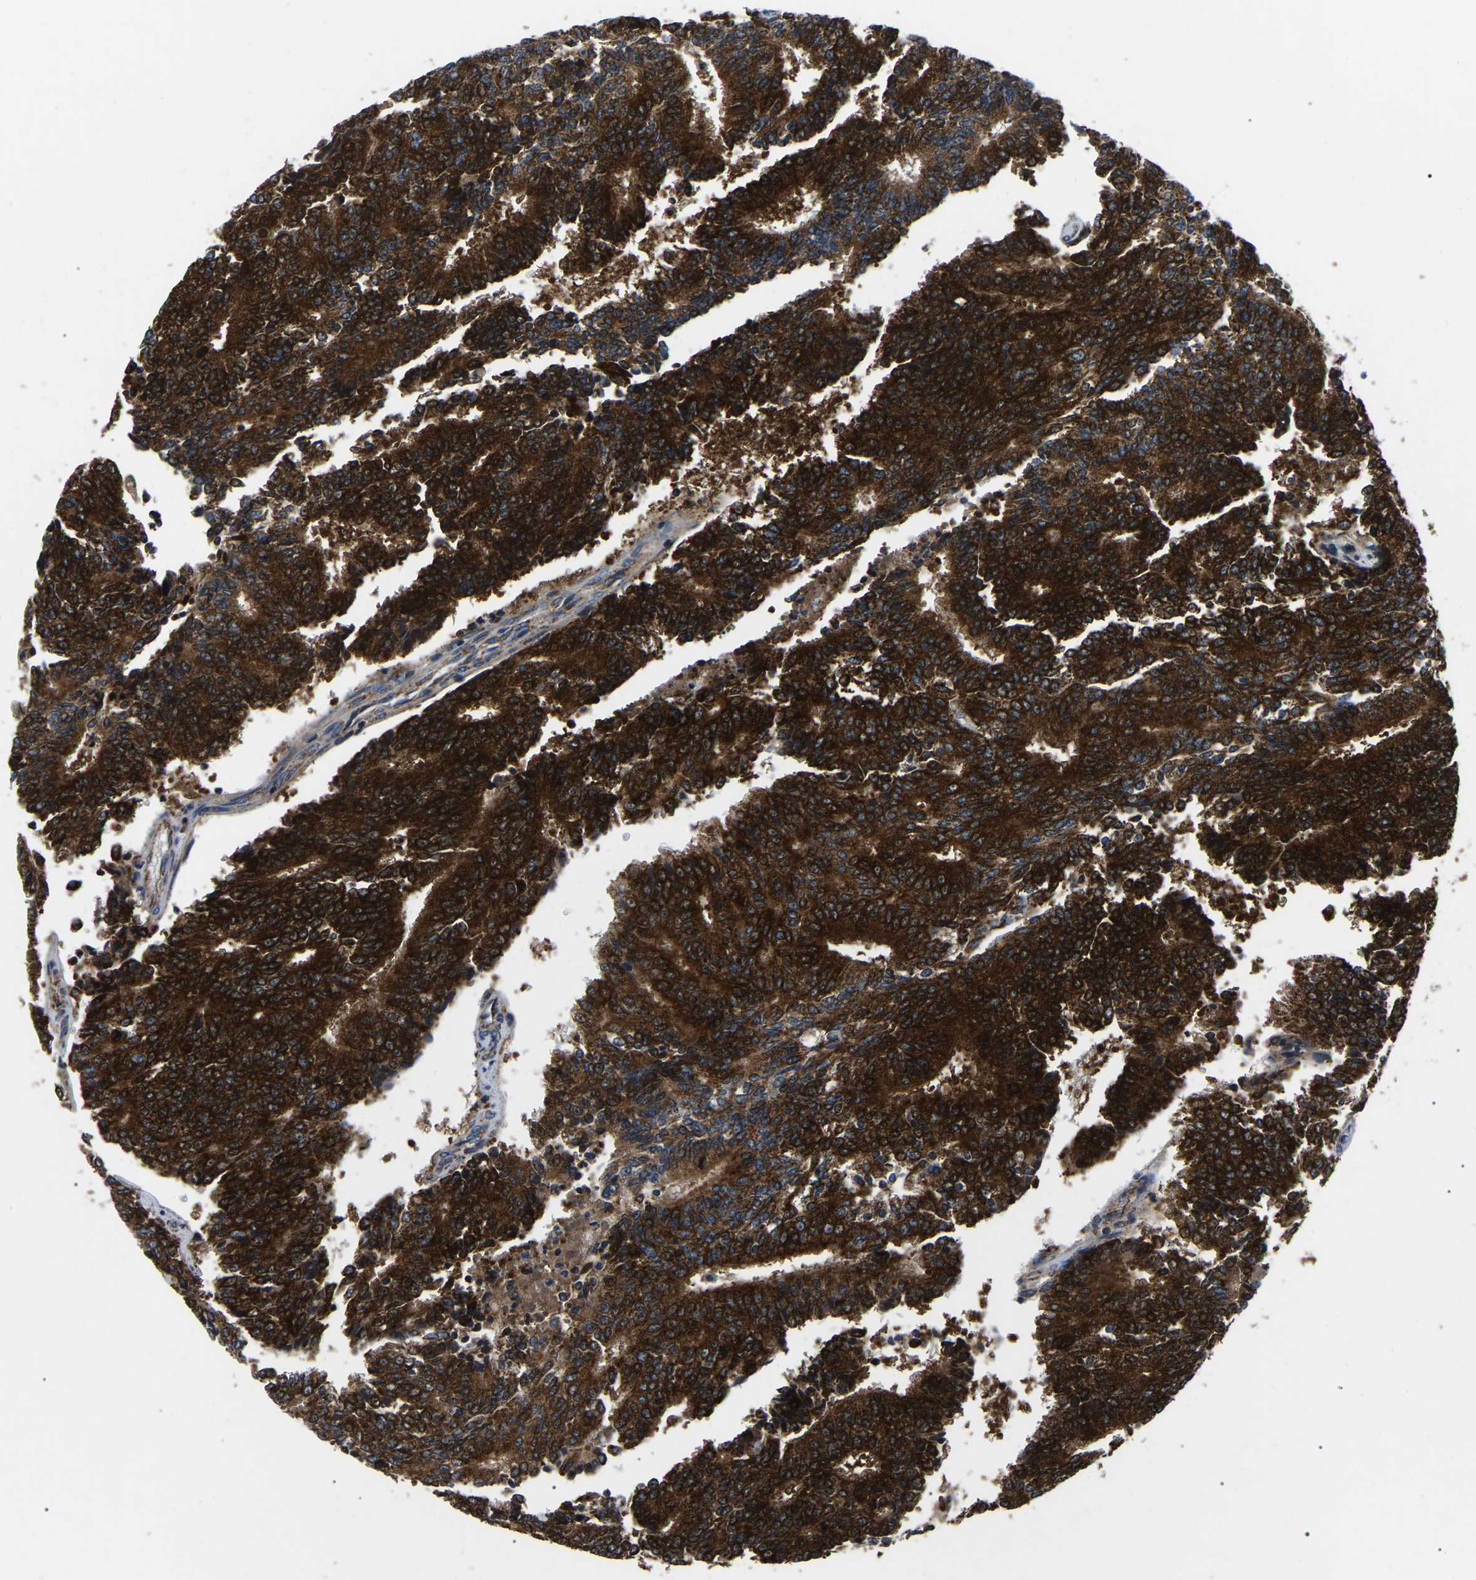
{"staining": {"intensity": "strong", "quantity": ">75%", "location": "cytoplasmic/membranous"}, "tissue": "prostate cancer", "cell_type": "Tumor cells", "image_type": "cancer", "snomed": [{"axis": "morphology", "description": "Normal tissue, NOS"}, {"axis": "morphology", "description": "Adenocarcinoma, High grade"}, {"axis": "topography", "description": "Prostate"}, {"axis": "topography", "description": "Seminal veicle"}], "caption": "This image reveals IHC staining of prostate cancer (adenocarcinoma (high-grade)), with high strong cytoplasmic/membranous expression in approximately >75% of tumor cells.", "gene": "PPM1E", "patient": {"sex": "male", "age": 55}}